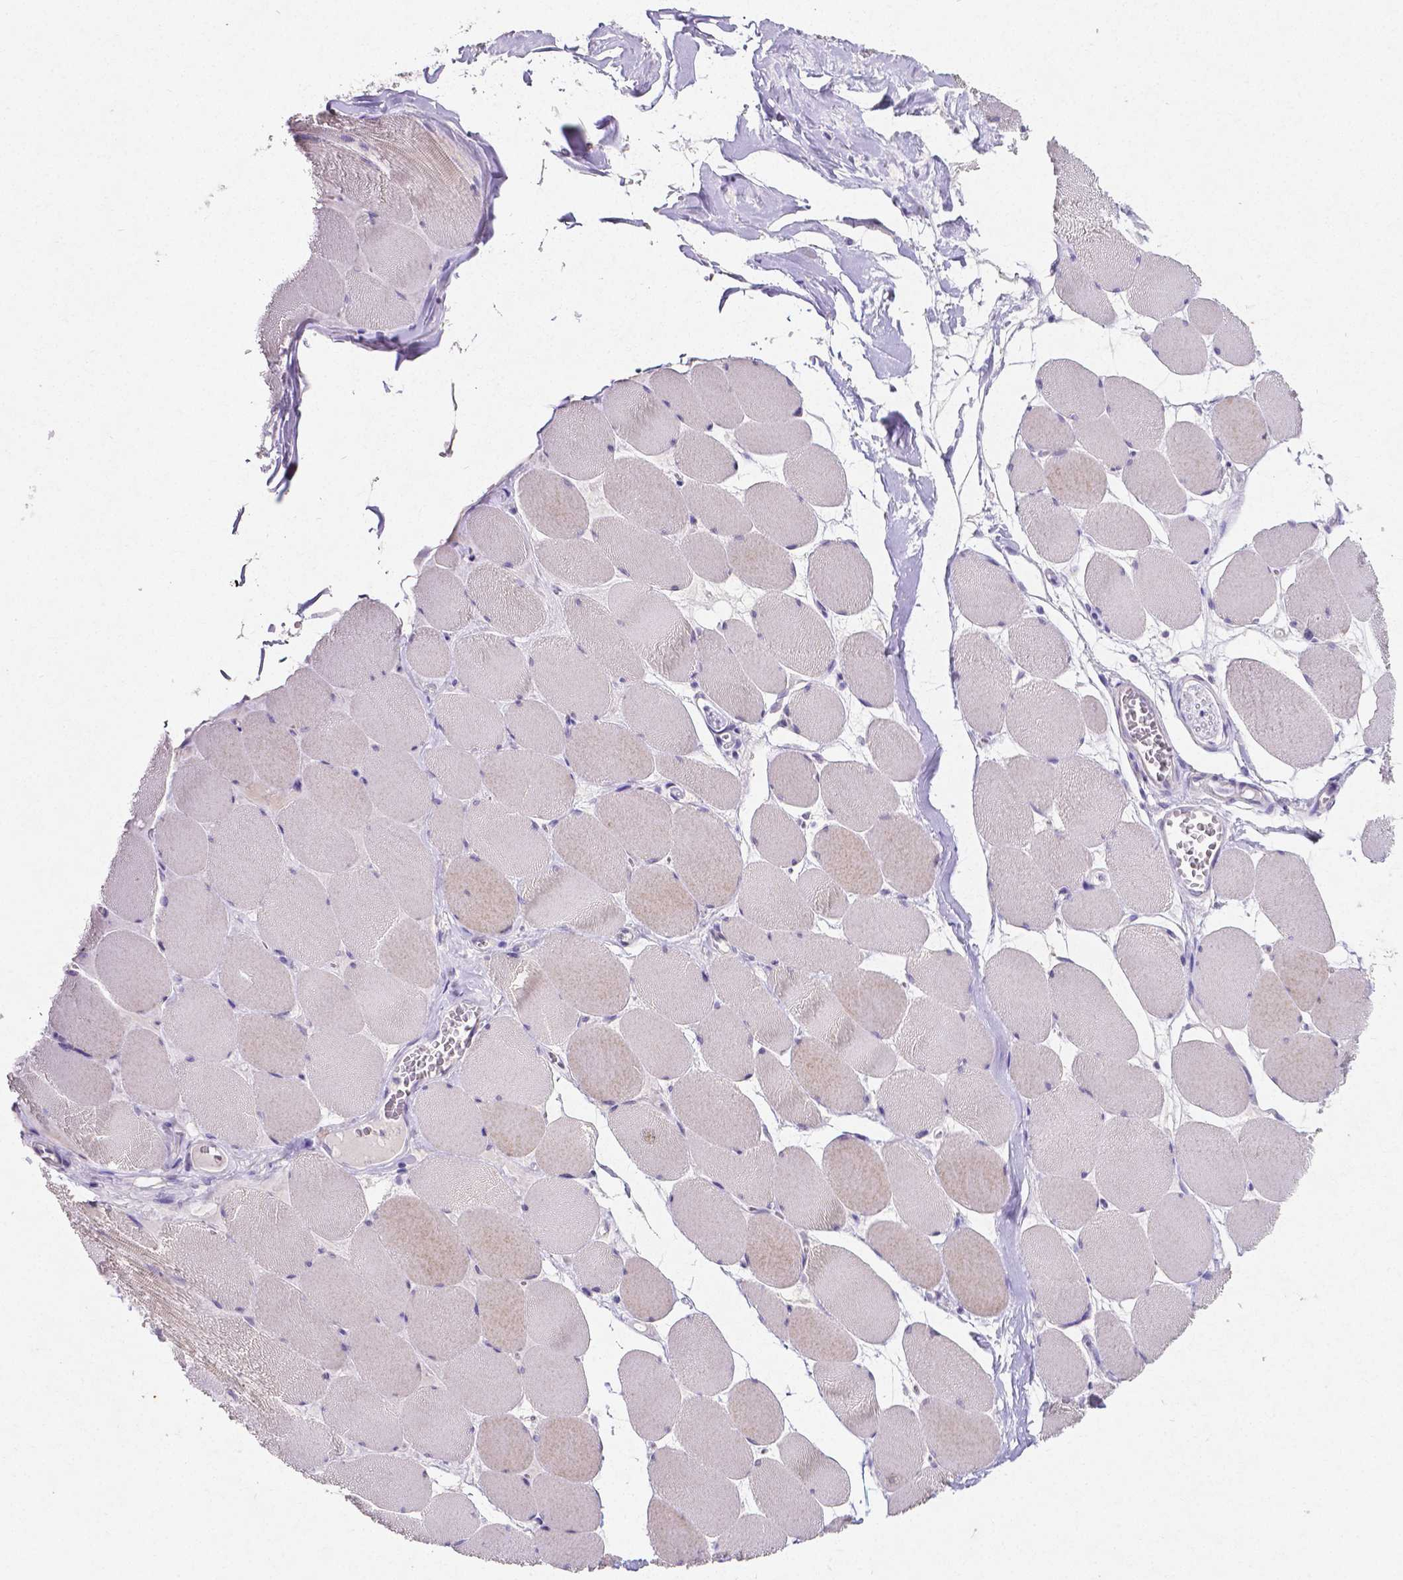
{"staining": {"intensity": "weak", "quantity": "<25%", "location": "cytoplasmic/membranous"}, "tissue": "skeletal muscle", "cell_type": "Myocytes", "image_type": "normal", "snomed": [{"axis": "morphology", "description": "Normal tissue, NOS"}, {"axis": "topography", "description": "Skeletal muscle"}], "caption": "Immunohistochemical staining of unremarkable human skeletal muscle shows no significant expression in myocytes.", "gene": "SATB2", "patient": {"sex": "female", "age": 75}}